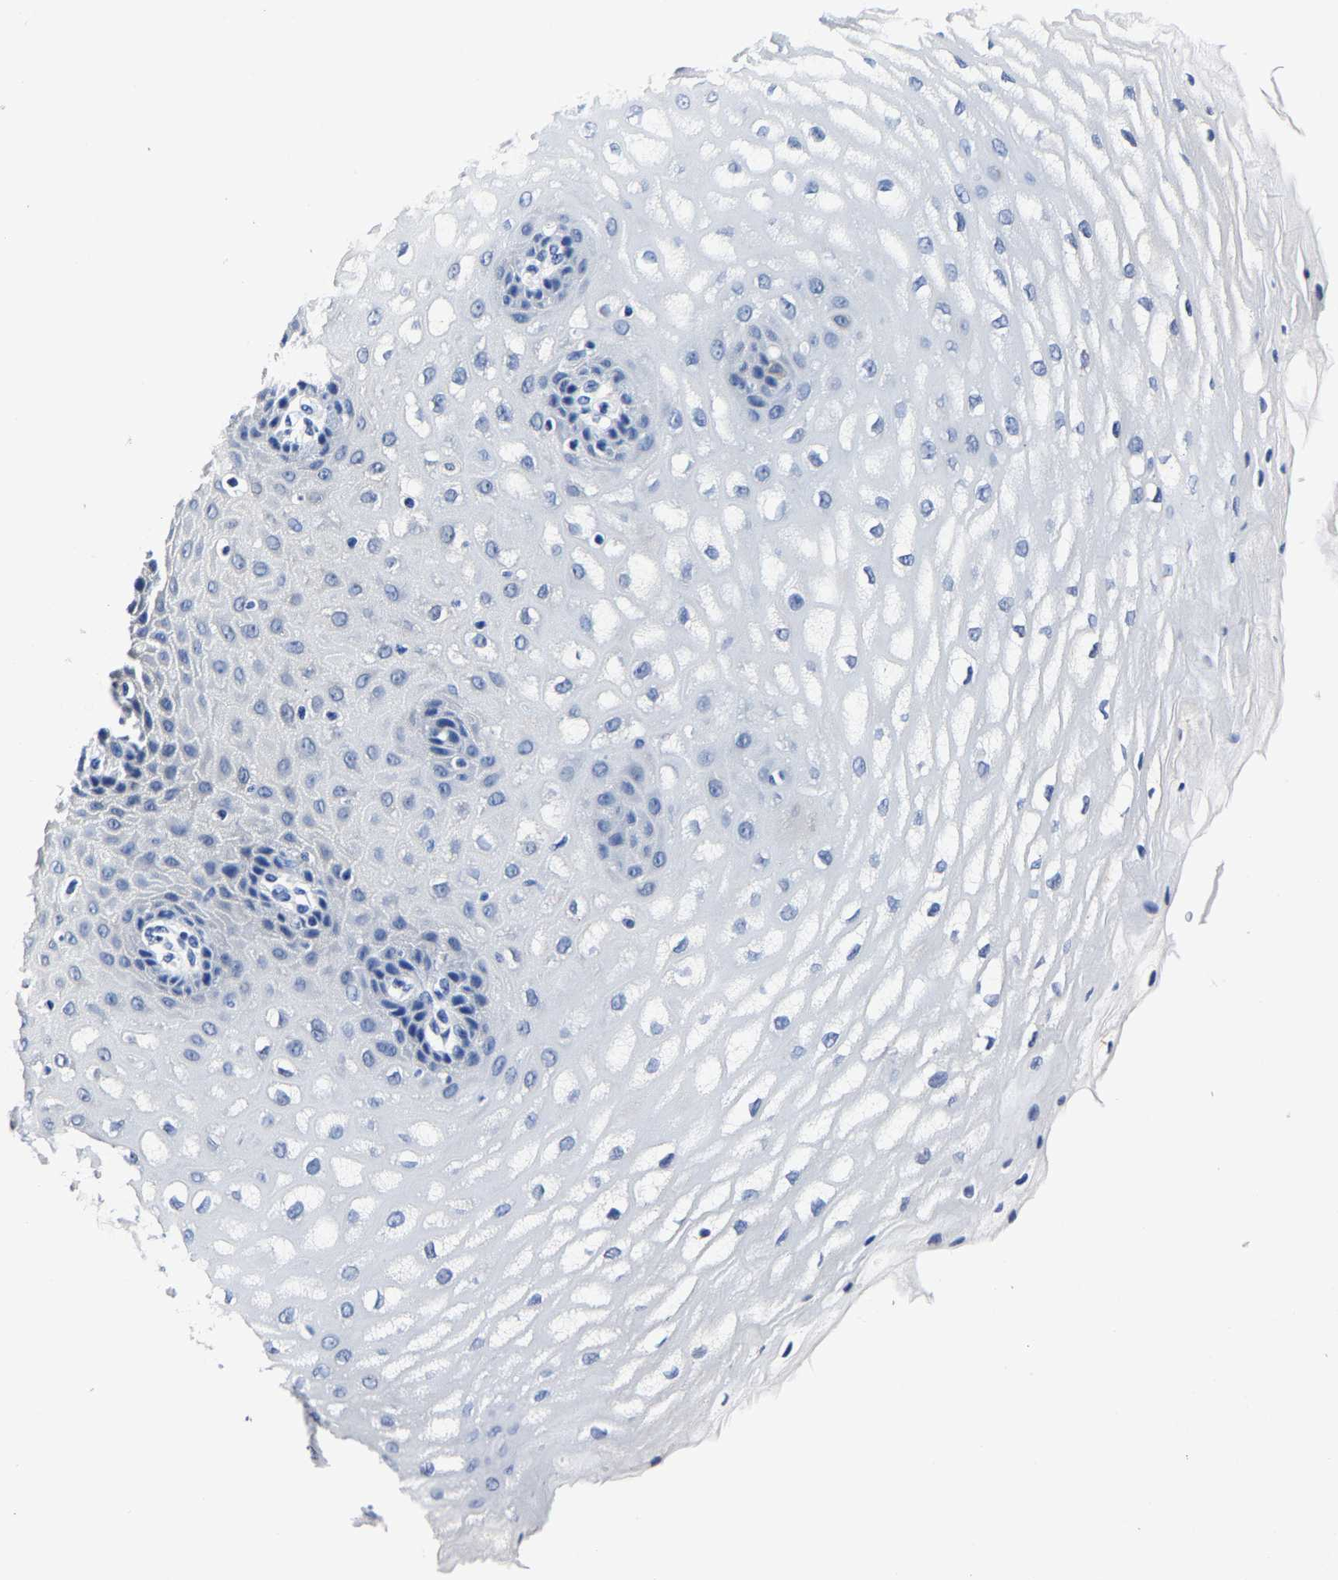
{"staining": {"intensity": "negative", "quantity": "none", "location": "none"}, "tissue": "esophagus", "cell_type": "Squamous epithelial cells", "image_type": "normal", "snomed": [{"axis": "morphology", "description": "Normal tissue, NOS"}, {"axis": "topography", "description": "Esophagus"}], "caption": "Squamous epithelial cells show no significant protein staining in unremarkable esophagus.", "gene": "PSPH", "patient": {"sex": "male", "age": 54}}